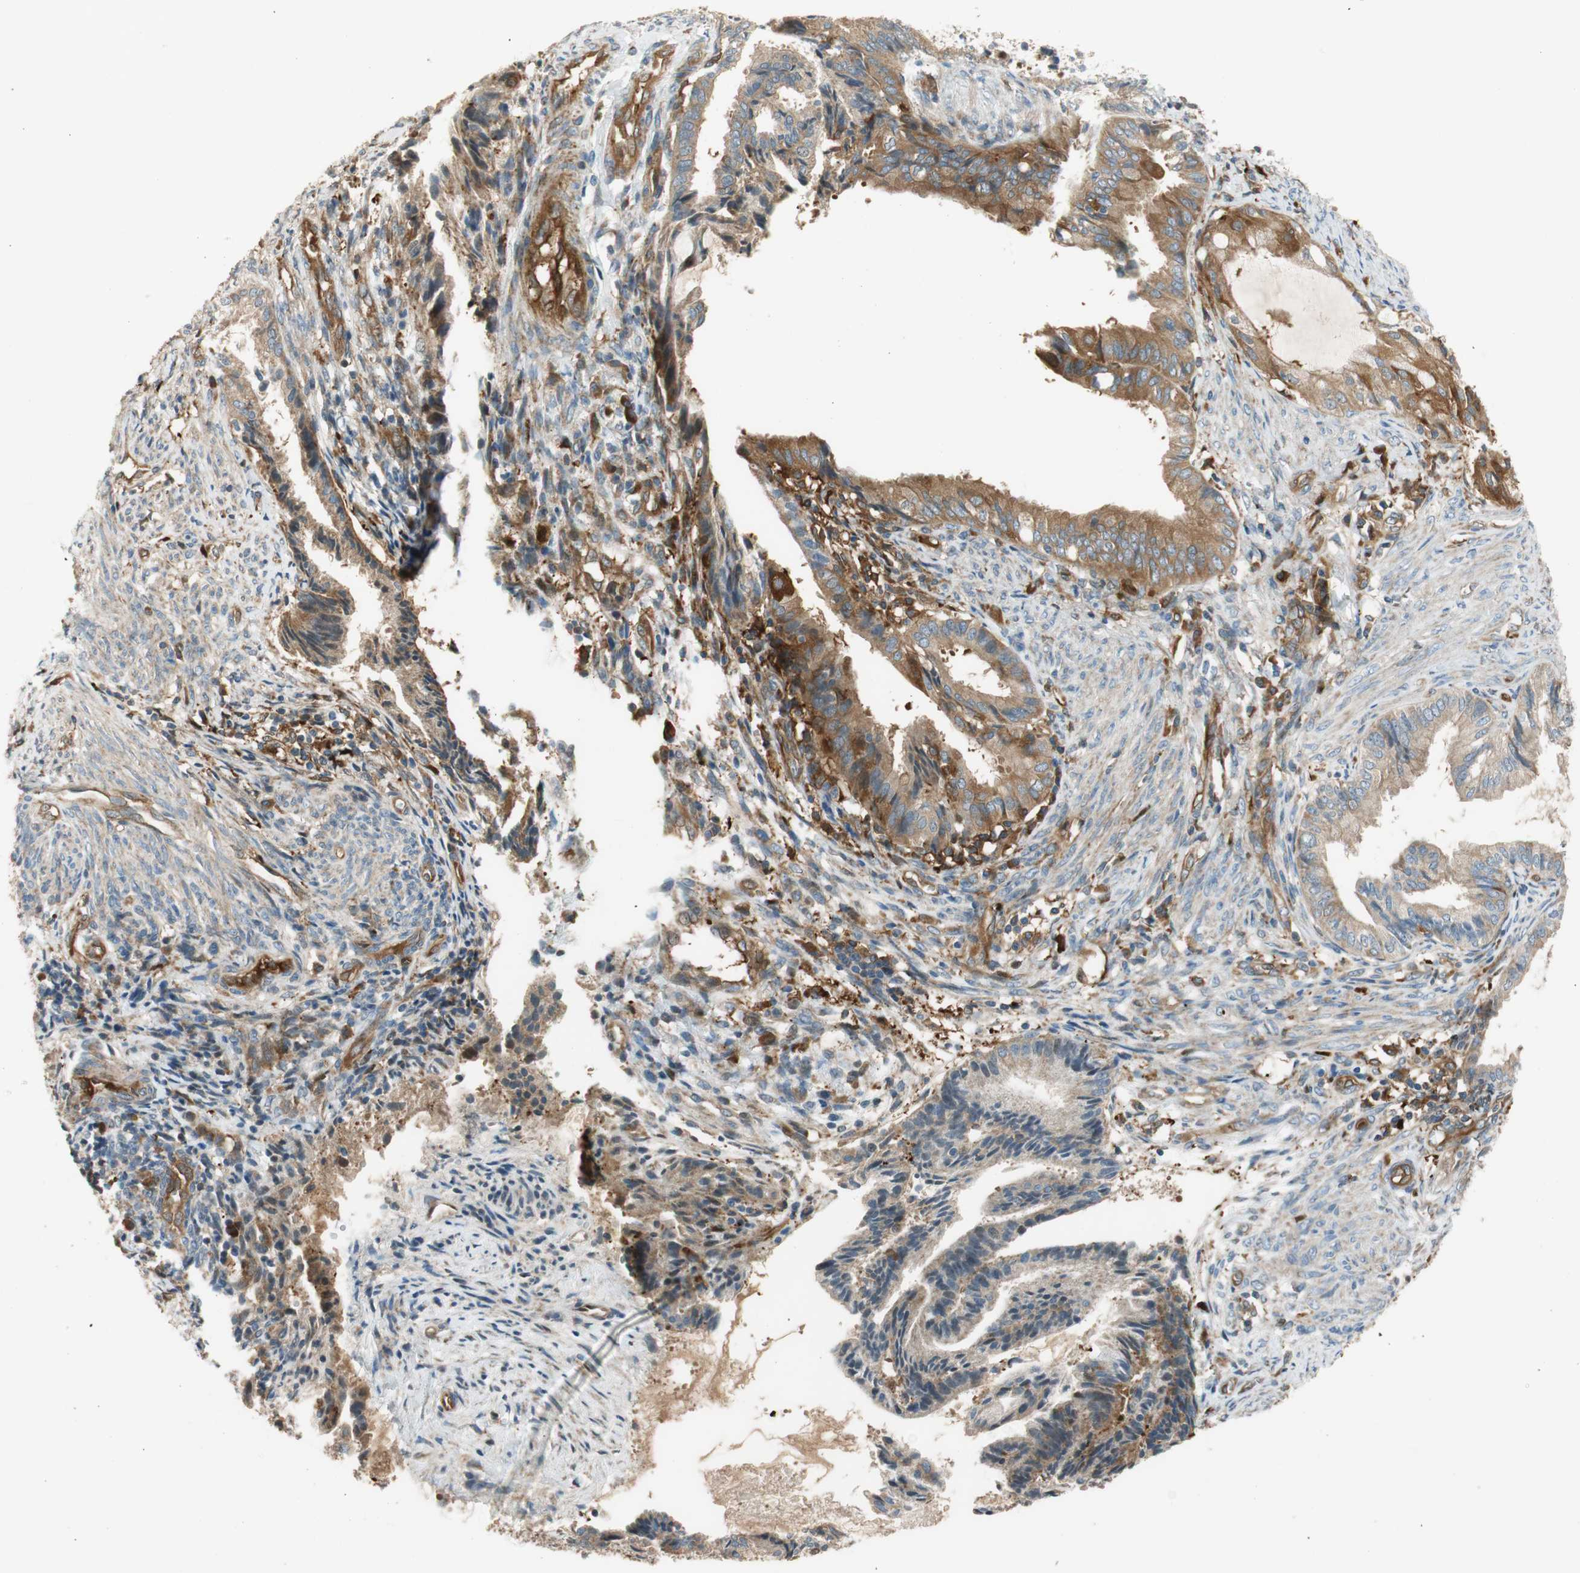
{"staining": {"intensity": "moderate", "quantity": ">75%", "location": "cytoplasmic/membranous"}, "tissue": "endometrial cancer", "cell_type": "Tumor cells", "image_type": "cancer", "snomed": [{"axis": "morphology", "description": "Adenocarcinoma, NOS"}, {"axis": "topography", "description": "Endometrium"}], "caption": "A photomicrograph of human endometrial cancer (adenocarcinoma) stained for a protein exhibits moderate cytoplasmic/membranous brown staining in tumor cells.", "gene": "PARP14", "patient": {"sex": "female", "age": 86}}